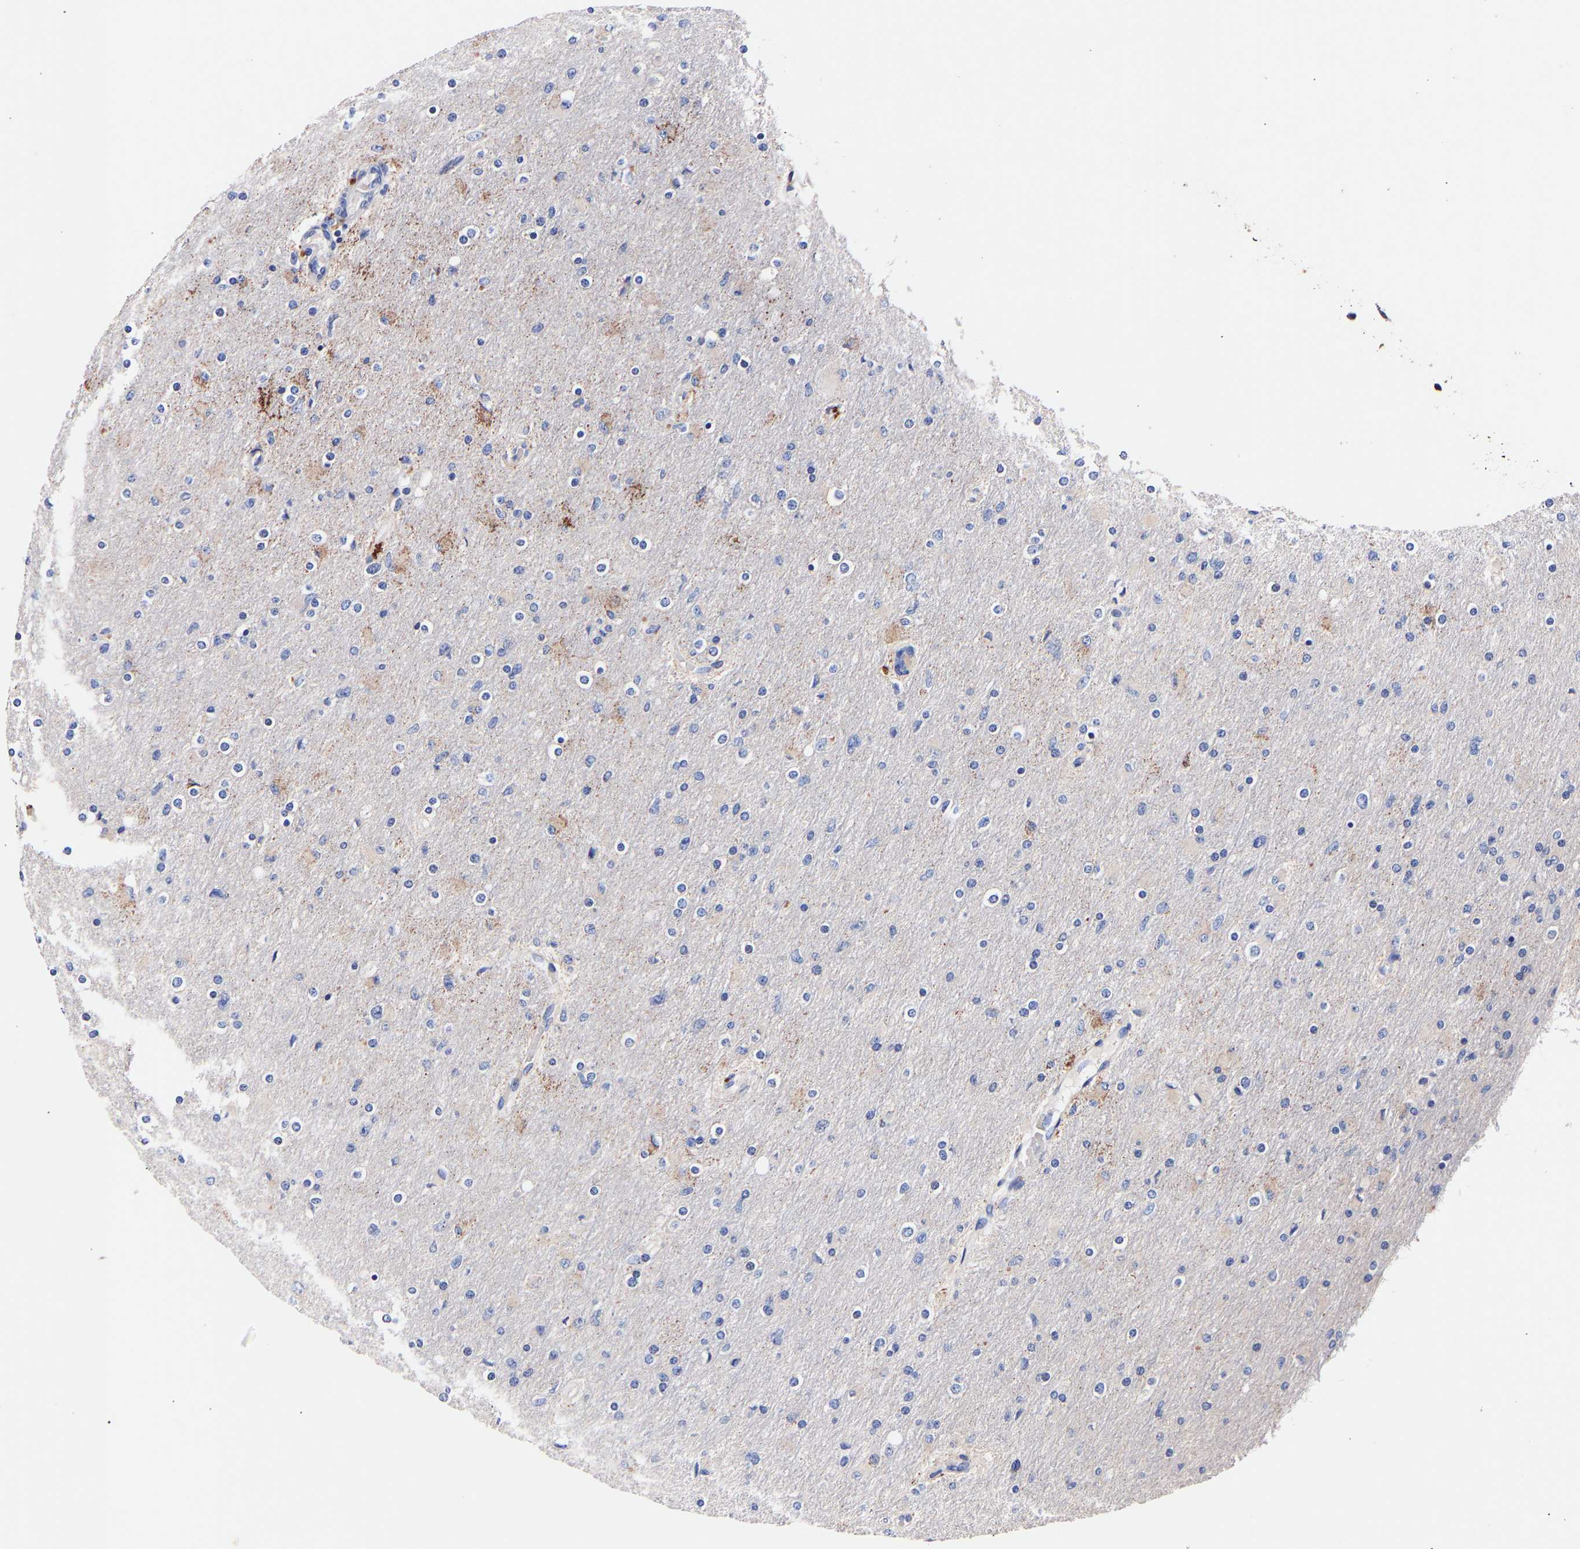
{"staining": {"intensity": "moderate", "quantity": "25%-75%", "location": "cytoplasmic/membranous"}, "tissue": "glioma", "cell_type": "Tumor cells", "image_type": "cancer", "snomed": [{"axis": "morphology", "description": "Glioma, malignant, High grade"}, {"axis": "topography", "description": "Cerebral cortex"}], "caption": "Tumor cells show moderate cytoplasmic/membranous positivity in about 25%-75% of cells in high-grade glioma (malignant). (Brightfield microscopy of DAB IHC at high magnification).", "gene": "SEM1", "patient": {"sex": "female", "age": 36}}